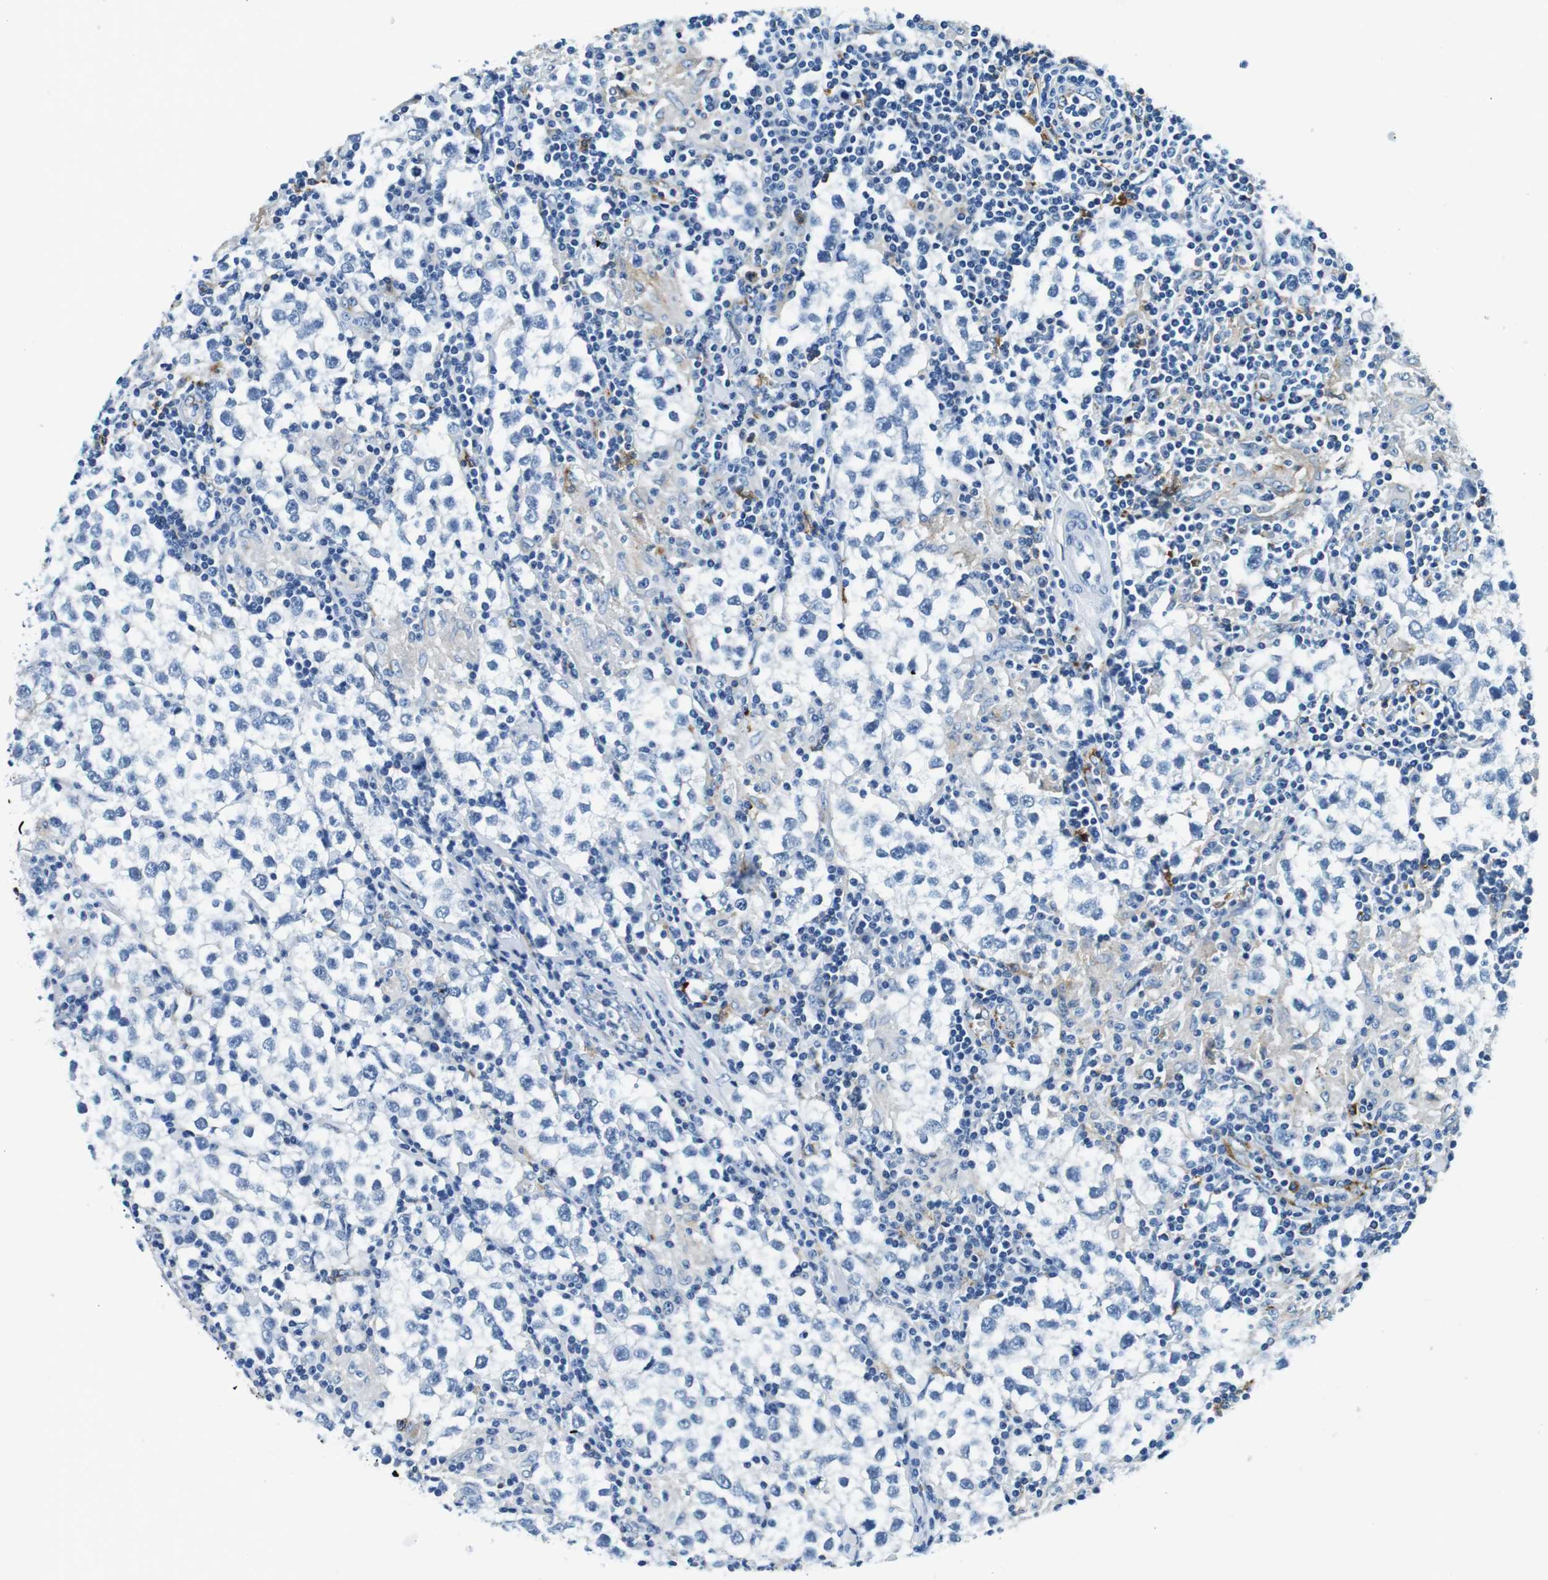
{"staining": {"intensity": "negative", "quantity": "none", "location": "none"}, "tissue": "testis cancer", "cell_type": "Tumor cells", "image_type": "cancer", "snomed": [{"axis": "morphology", "description": "Seminoma, NOS"}, {"axis": "morphology", "description": "Carcinoma, Embryonal, NOS"}, {"axis": "topography", "description": "Testis"}], "caption": "High power microscopy histopathology image of an immunohistochemistry (IHC) micrograph of testis cancer (seminoma), revealing no significant expression in tumor cells.", "gene": "HLA-DRB1", "patient": {"sex": "male", "age": 36}}